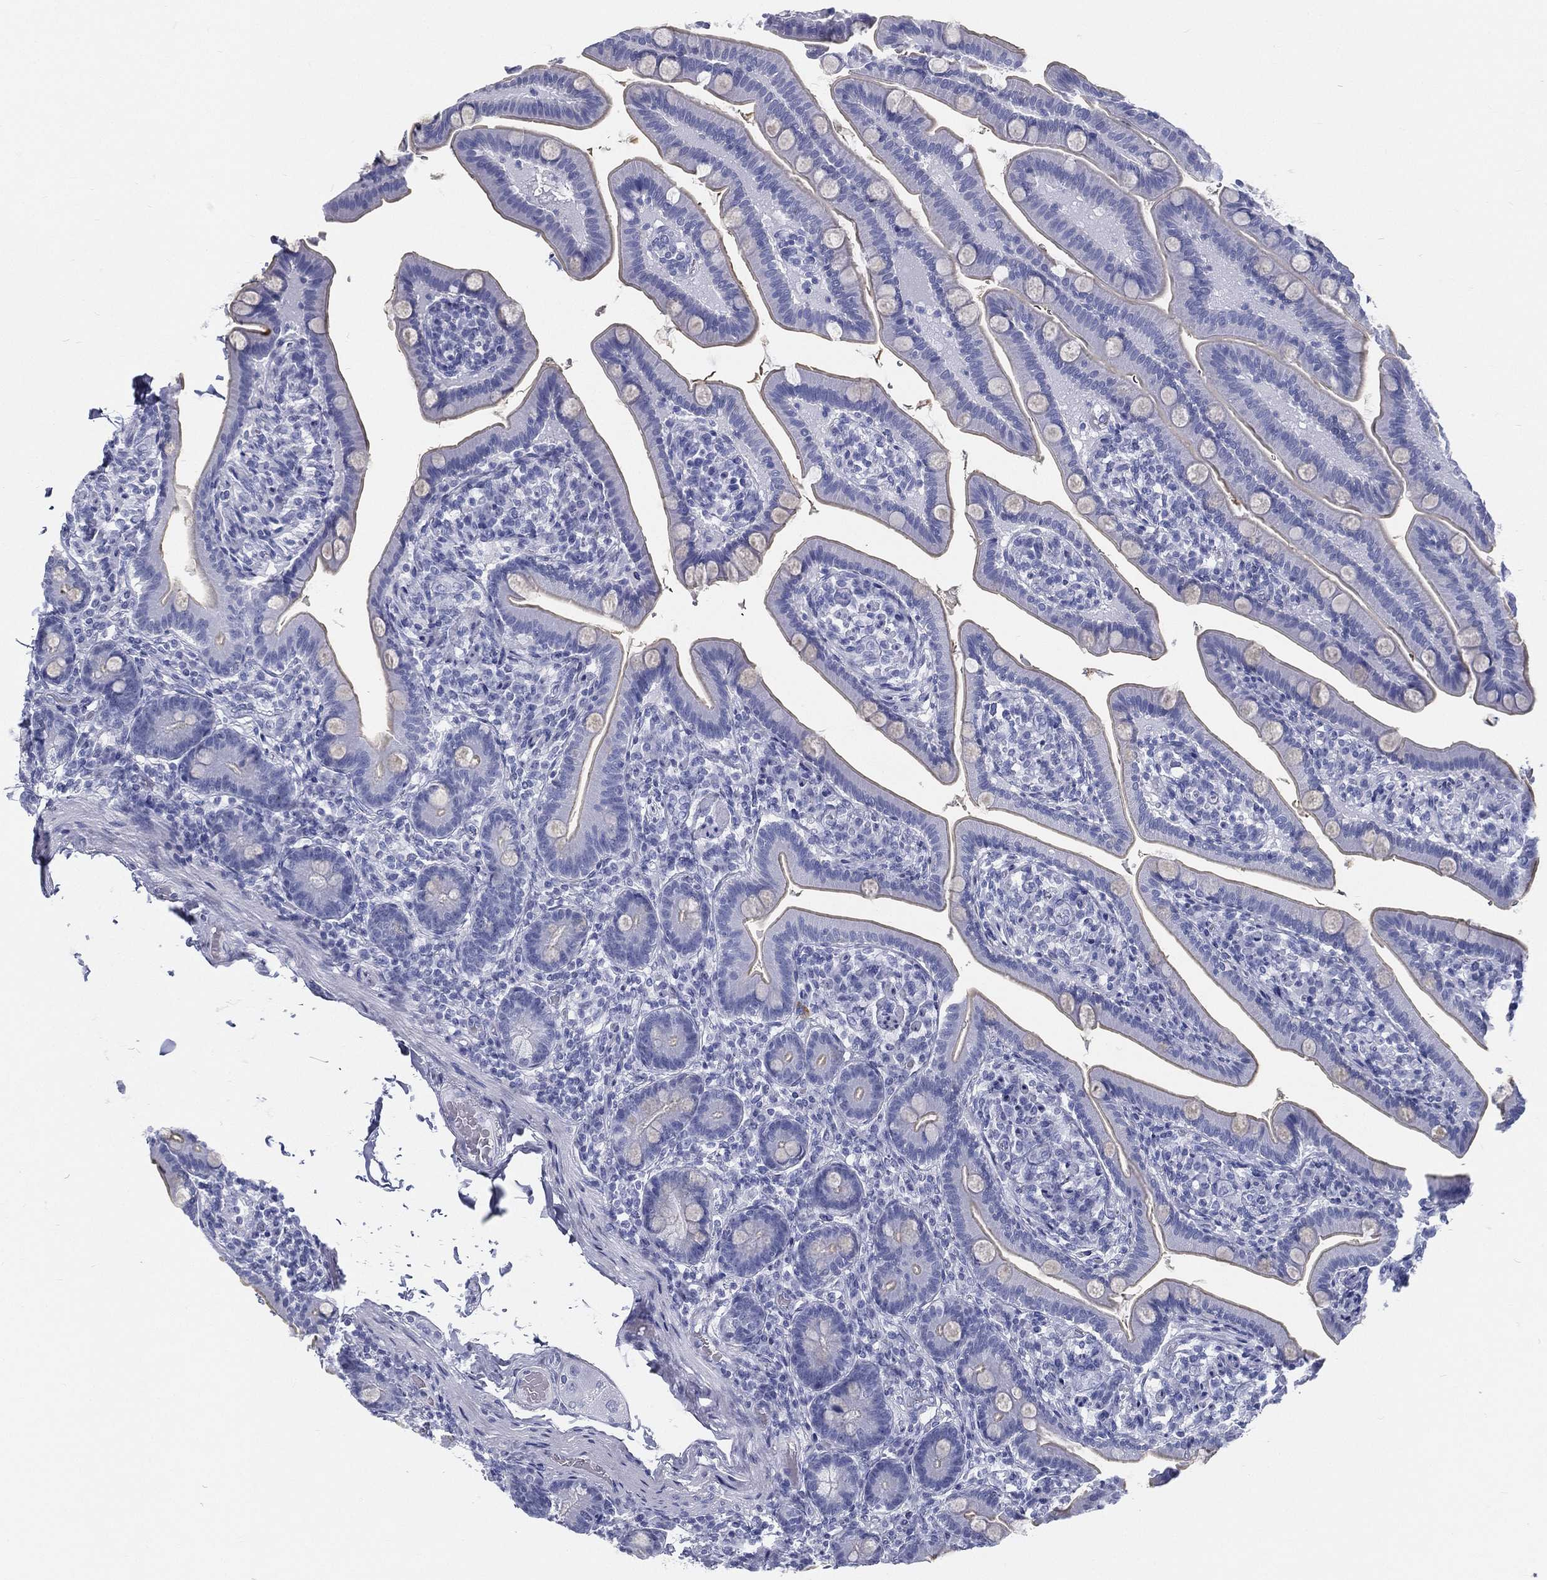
{"staining": {"intensity": "negative", "quantity": "none", "location": "none"}, "tissue": "small intestine", "cell_type": "Glandular cells", "image_type": "normal", "snomed": [{"axis": "morphology", "description": "Normal tissue, NOS"}, {"axis": "topography", "description": "Small intestine"}], "caption": "Histopathology image shows no protein positivity in glandular cells of unremarkable small intestine.", "gene": "RSPH4A", "patient": {"sex": "male", "age": 66}}